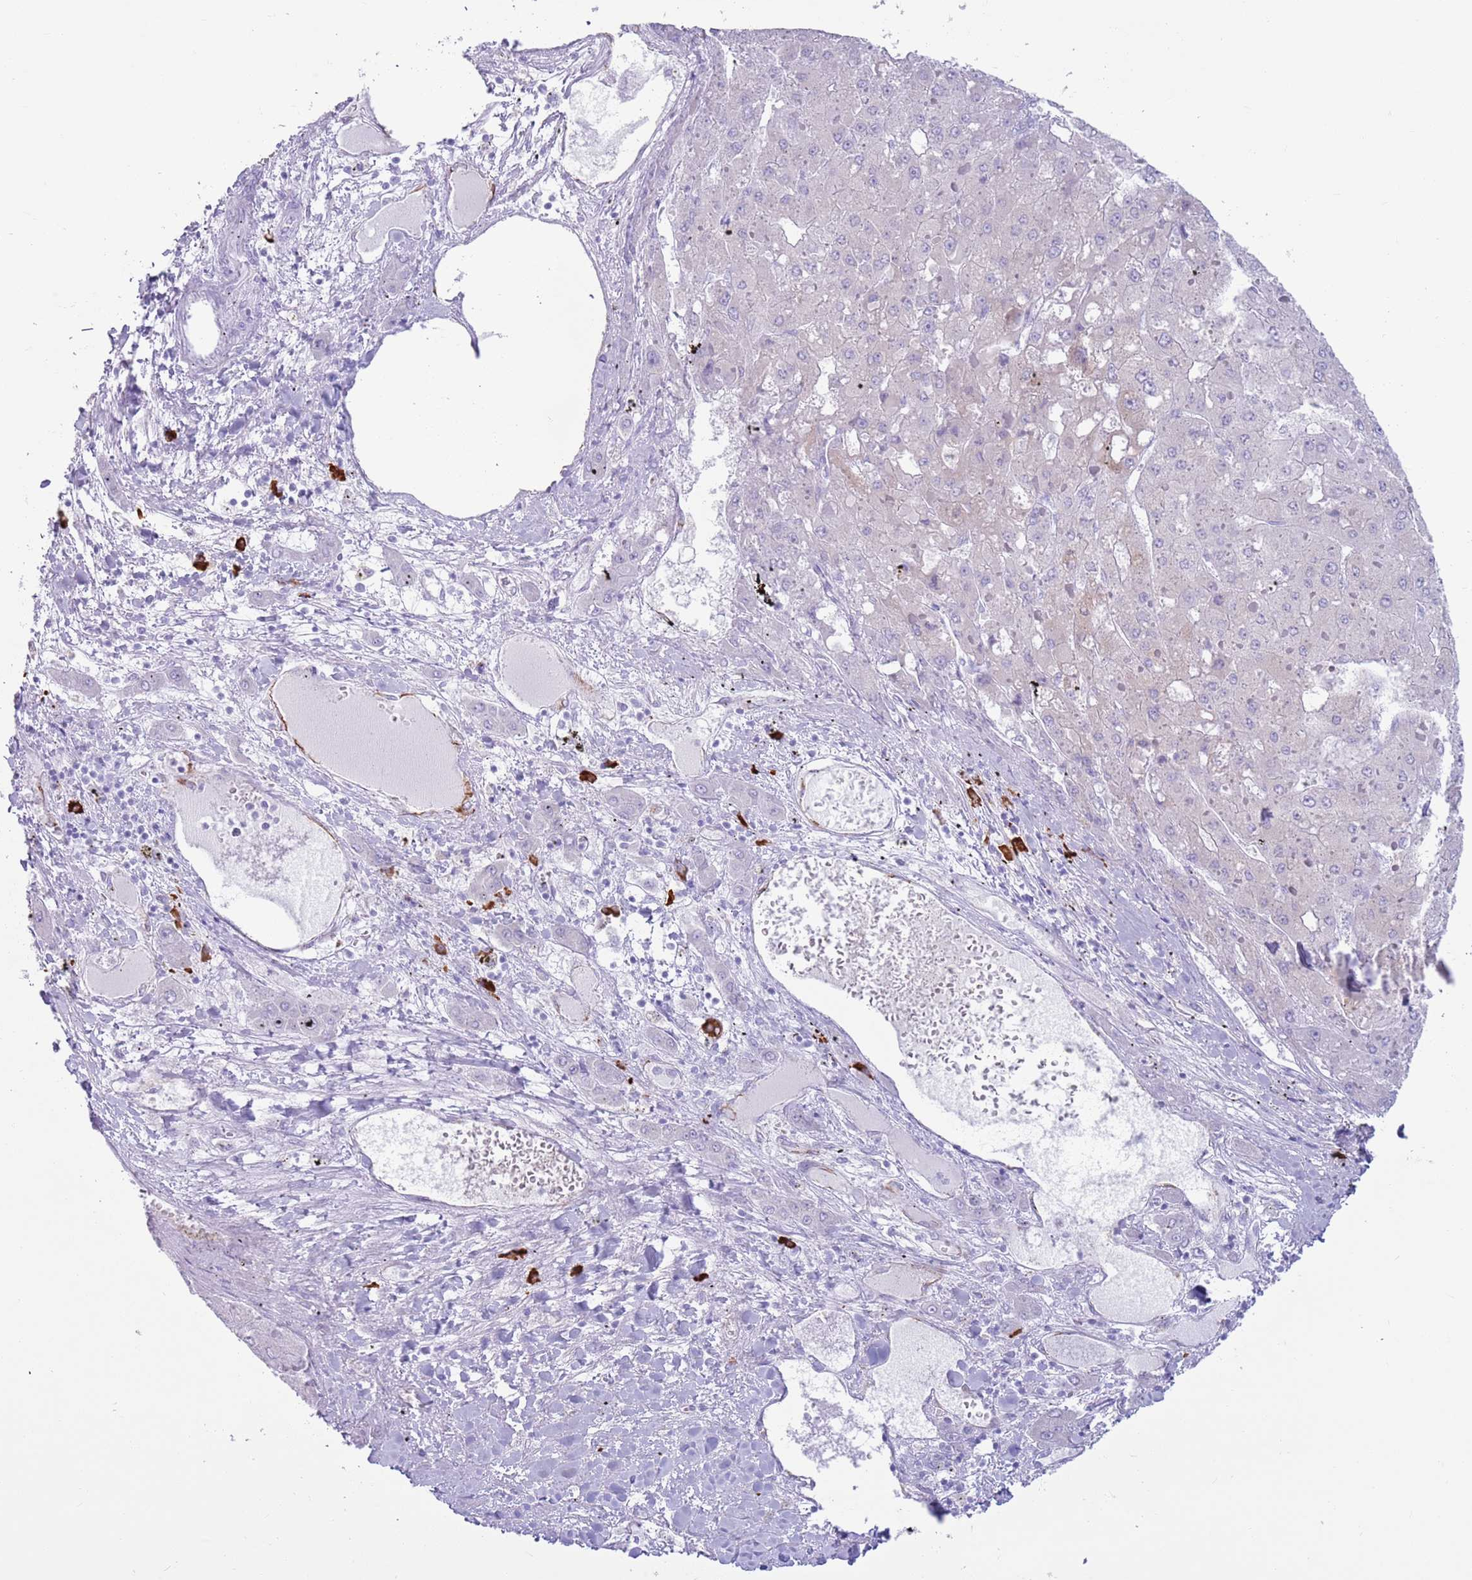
{"staining": {"intensity": "negative", "quantity": "none", "location": "none"}, "tissue": "liver cancer", "cell_type": "Tumor cells", "image_type": "cancer", "snomed": [{"axis": "morphology", "description": "Carcinoma, Hepatocellular, NOS"}, {"axis": "topography", "description": "Liver"}], "caption": "Tumor cells show no significant positivity in liver hepatocellular carcinoma. (Stains: DAB immunohistochemistry (IHC) with hematoxylin counter stain, Microscopy: brightfield microscopy at high magnification).", "gene": "LY6G5B", "patient": {"sex": "female", "age": 73}}